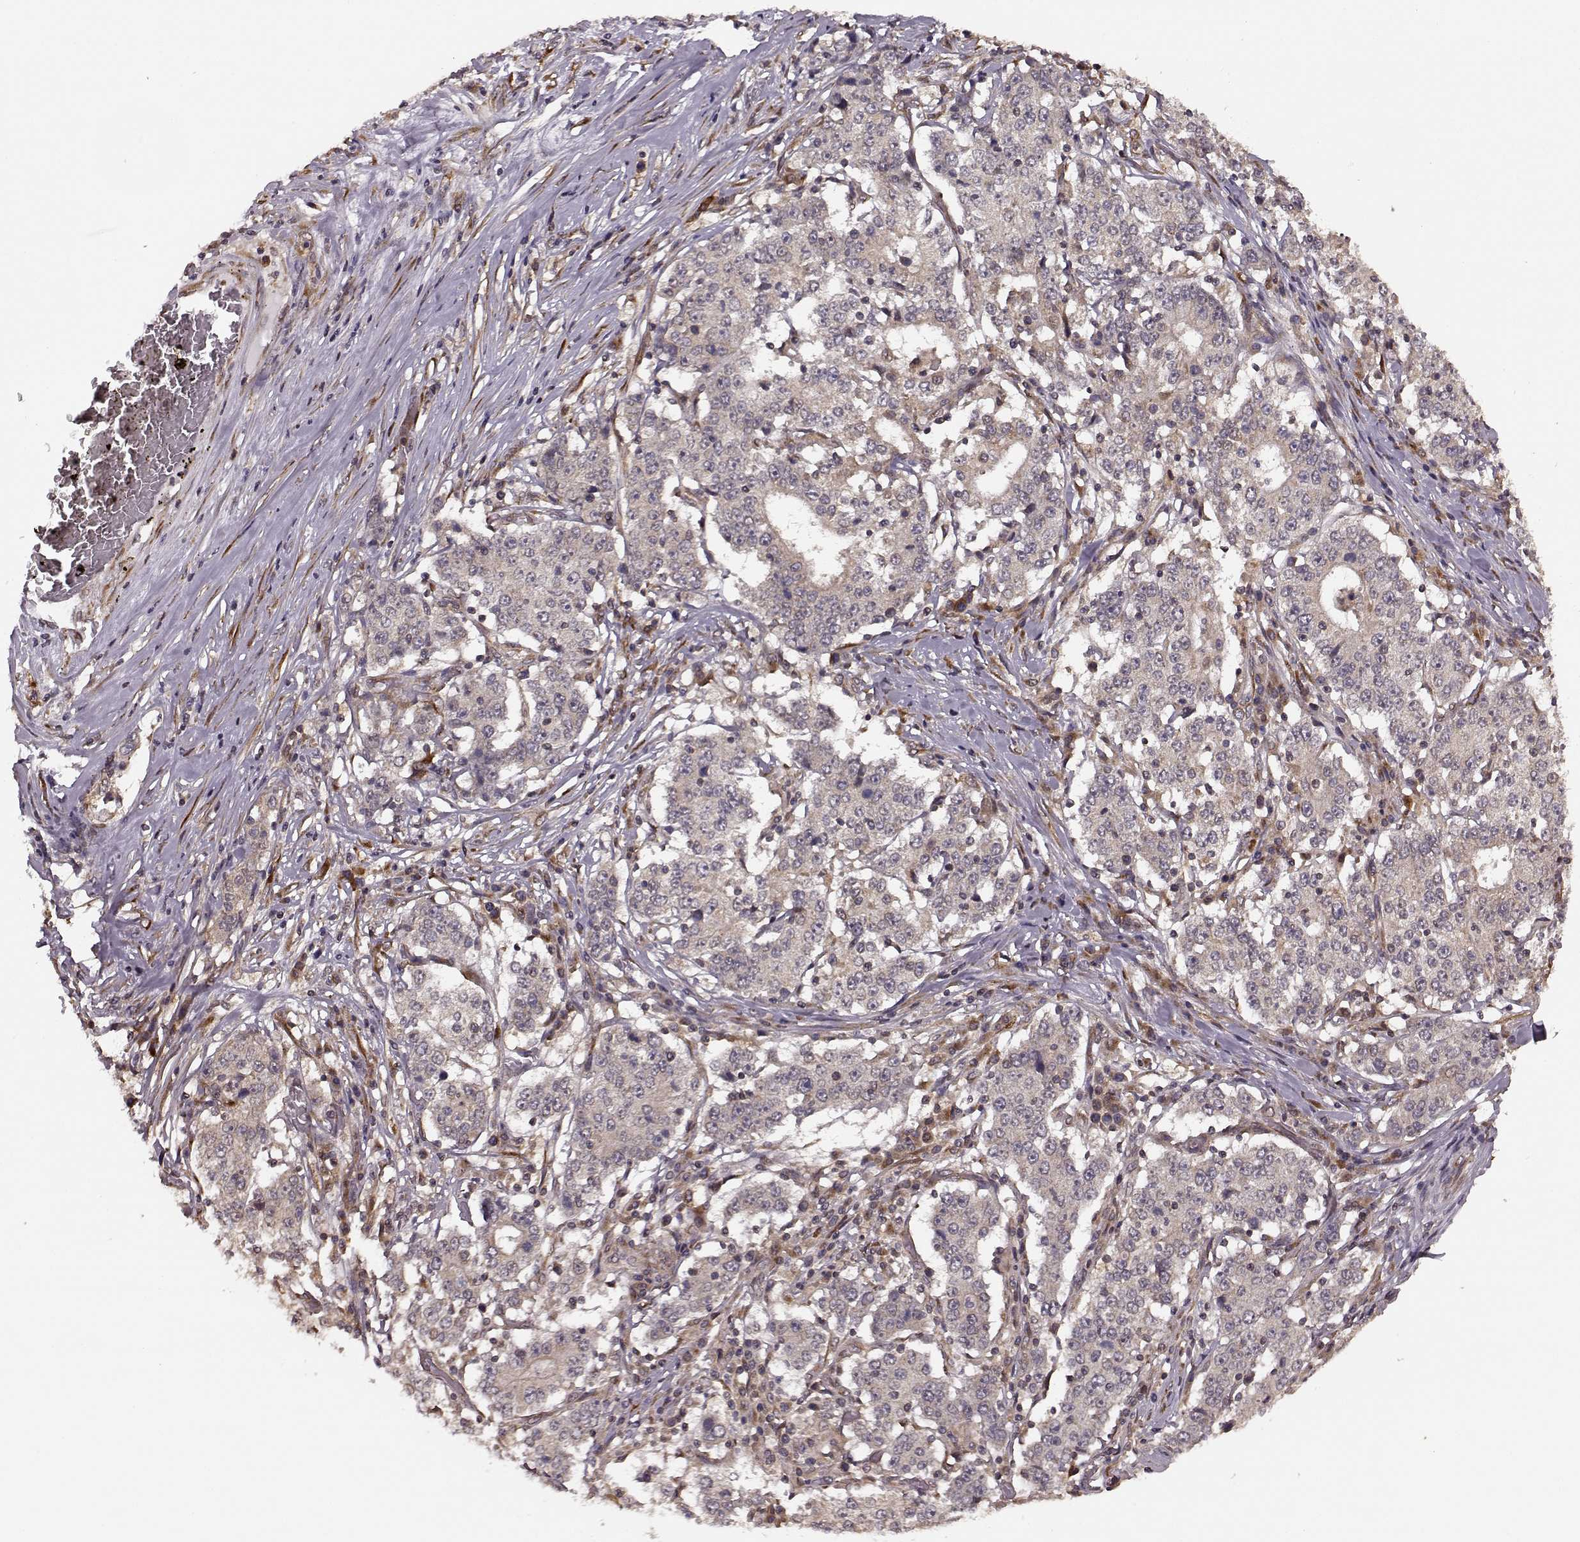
{"staining": {"intensity": "negative", "quantity": "none", "location": "none"}, "tissue": "stomach cancer", "cell_type": "Tumor cells", "image_type": "cancer", "snomed": [{"axis": "morphology", "description": "Adenocarcinoma, NOS"}, {"axis": "topography", "description": "Stomach"}], "caption": "There is no significant positivity in tumor cells of stomach cancer. Nuclei are stained in blue.", "gene": "YIPF5", "patient": {"sex": "male", "age": 59}}